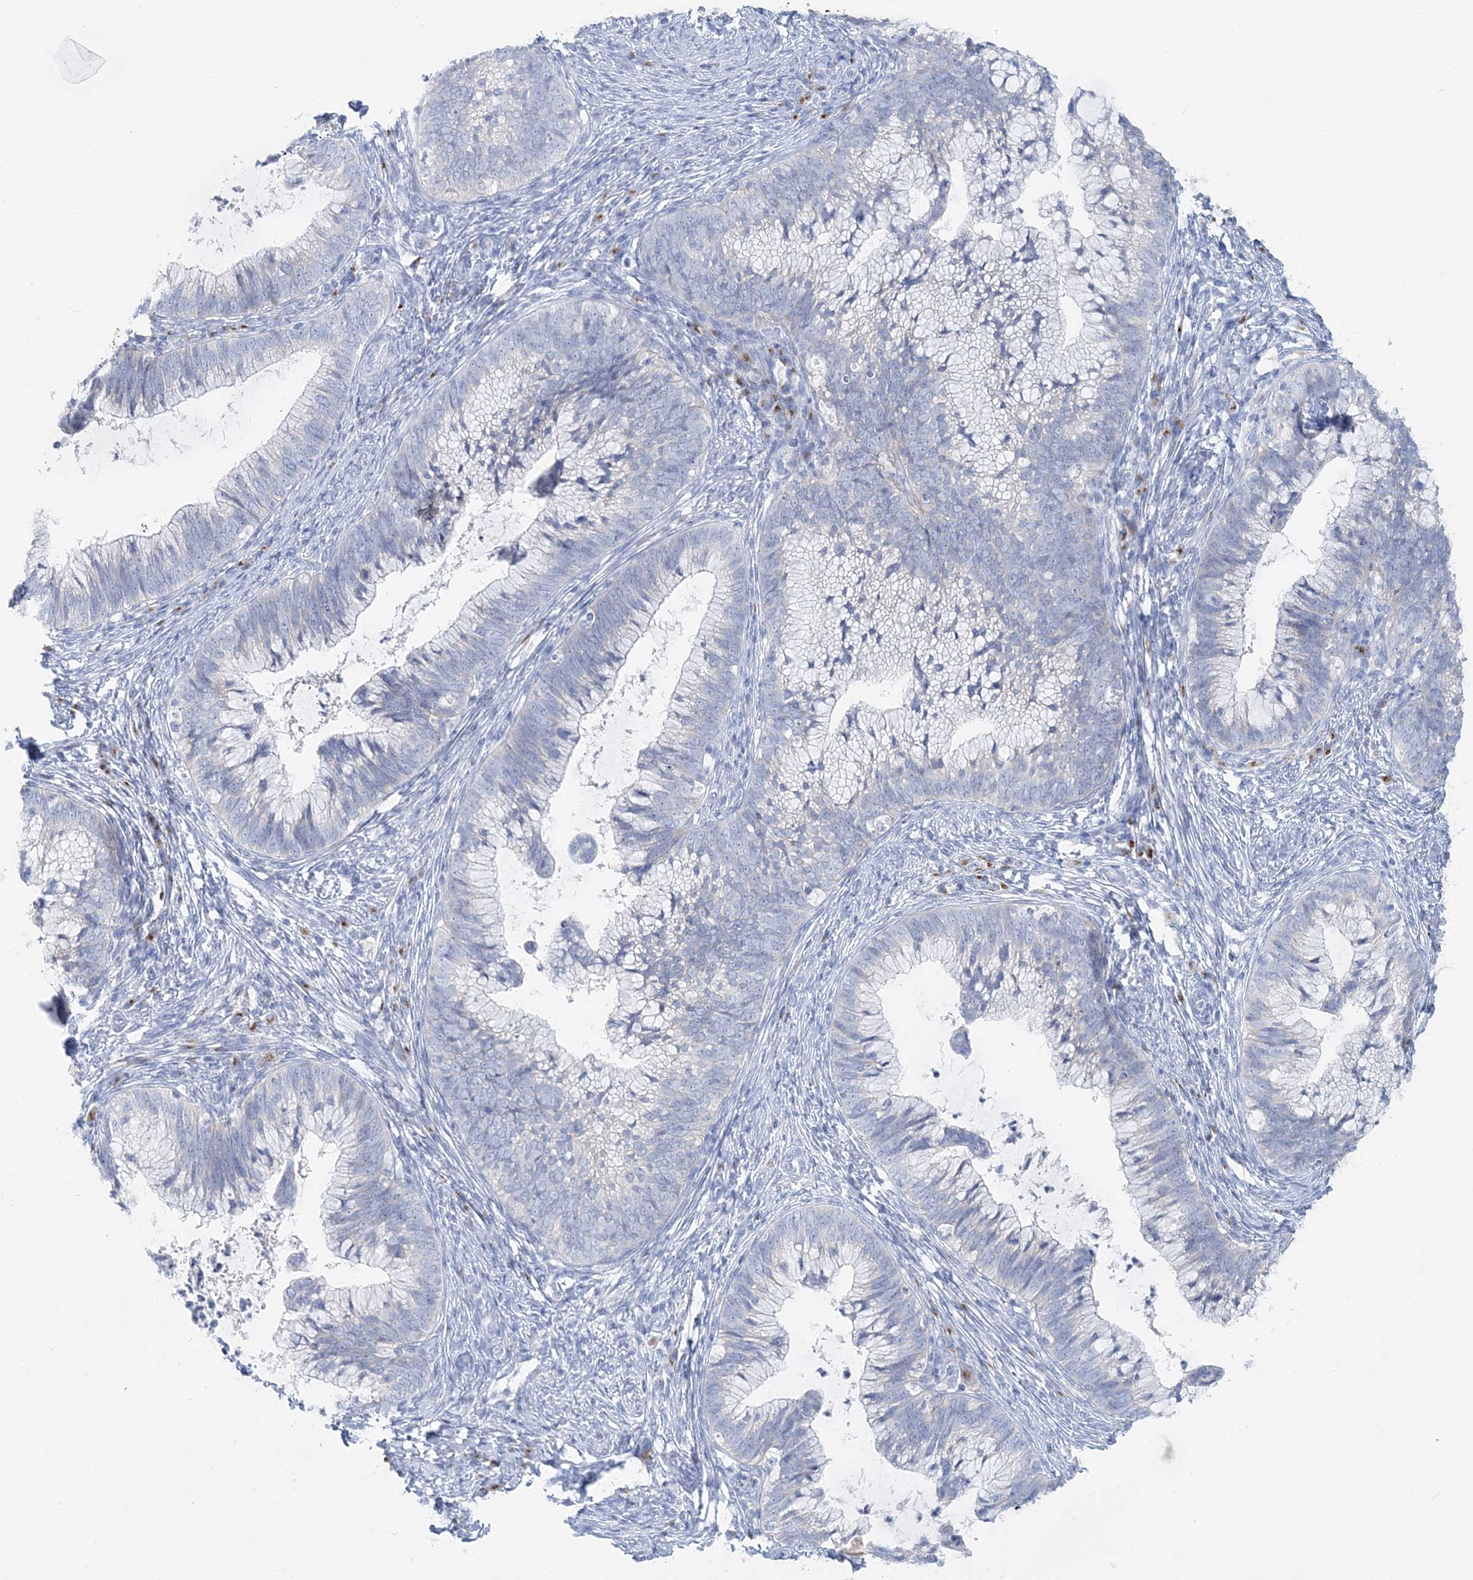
{"staining": {"intensity": "negative", "quantity": "none", "location": "none"}, "tissue": "cervical cancer", "cell_type": "Tumor cells", "image_type": "cancer", "snomed": [{"axis": "morphology", "description": "Adenocarcinoma, NOS"}, {"axis": "topography", "description": "Cervix"}], "caption": "A micrograph of cervical cancer stained for a protein demonstrates no brown staining in tumor cells.", "gene": "SLC5A6", "patient": {"sex": "female", "age": 36}}